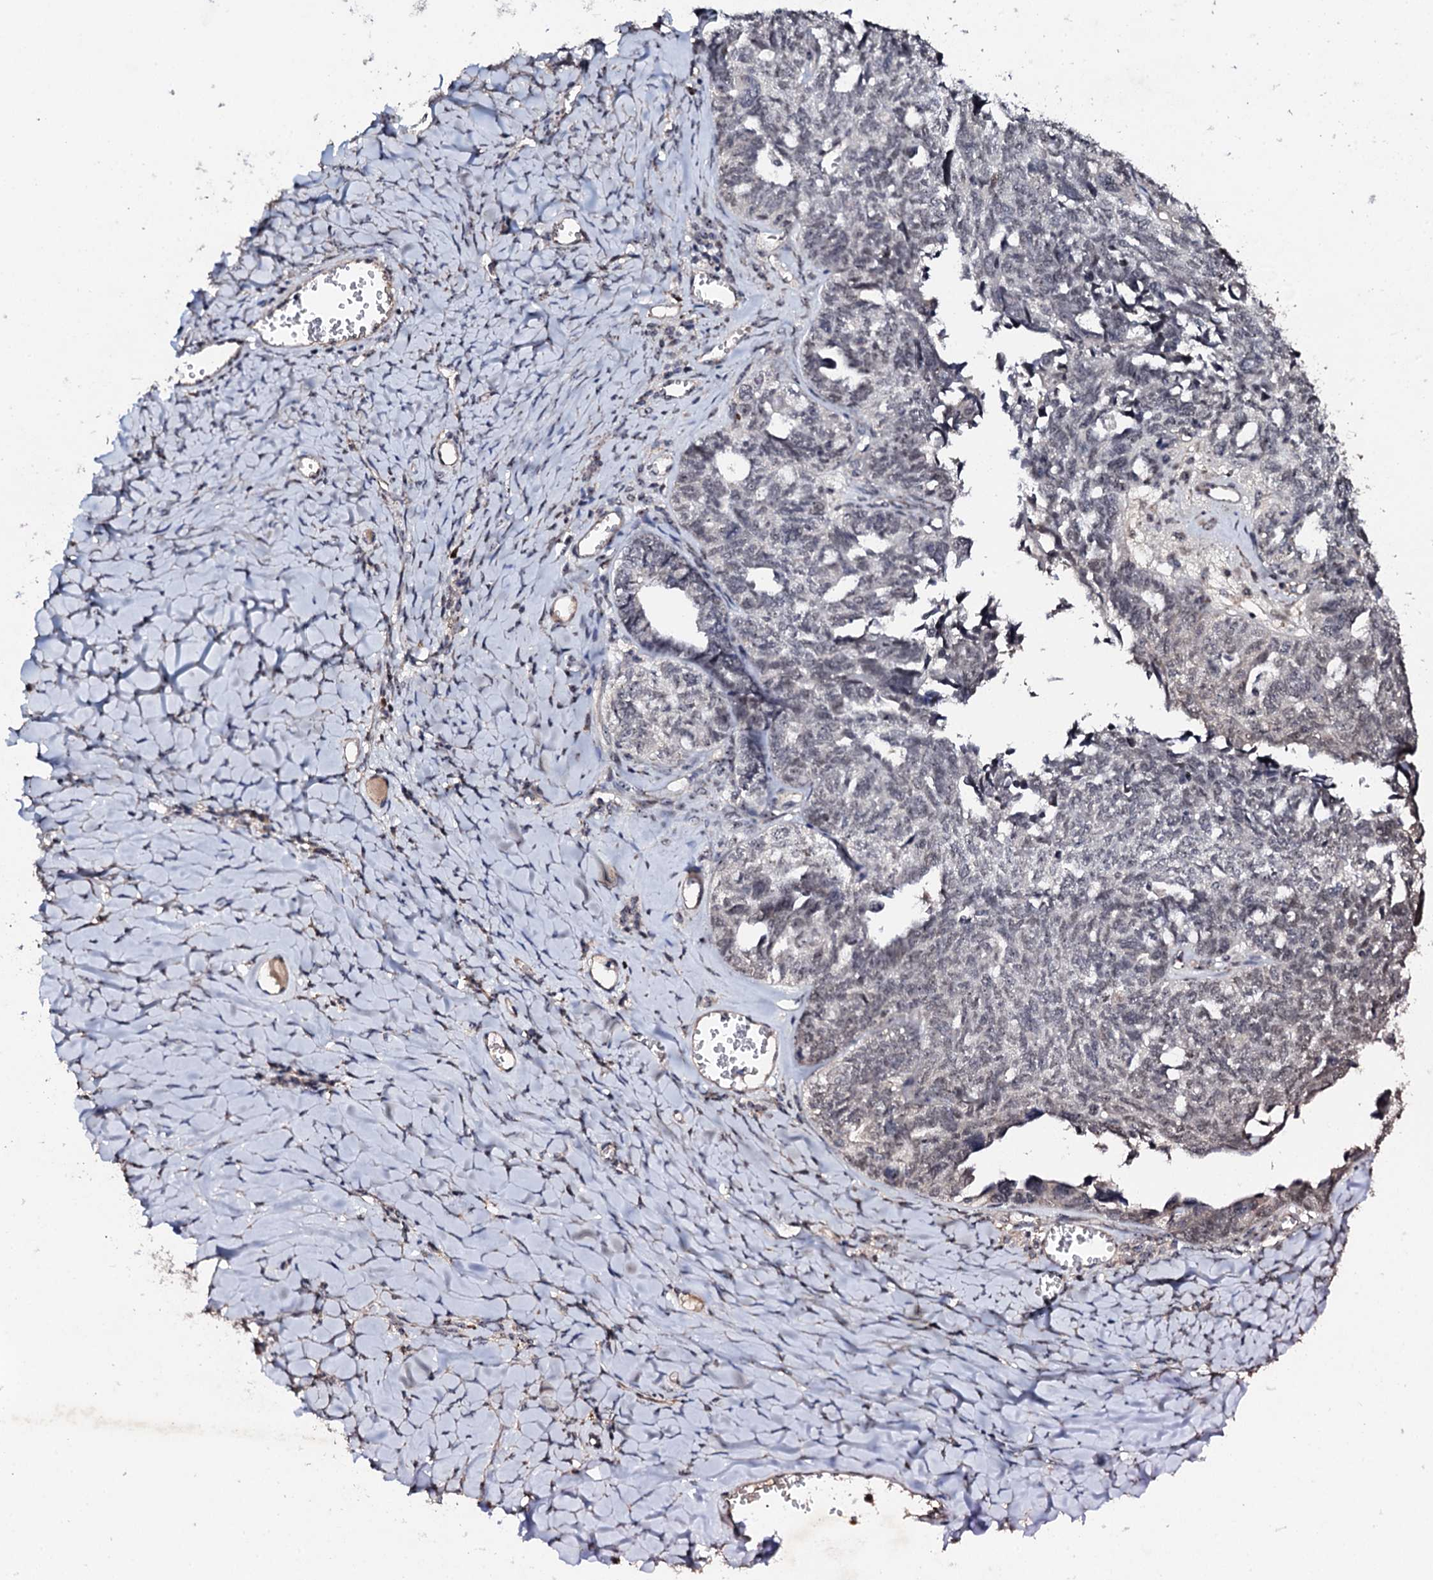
{"staining": {"intensity": "negative", "quantity": "none", "location": "none"}, "tissue": "ovarian cancer", "cell_type": "Tumor cells", "image_type": "cancer", "snomed": [{"axis": "morphology", "description": "Cystadenocarcinoma, serous, NOS"}, {"axis": "topography", "description": "Ovary"}], "caption": "There is no significant expression in tumor cells of ovarian serous cystadenocarcinoma.", "gene": "FAM111A", "patient": {"sex": "female", "age": 79}}